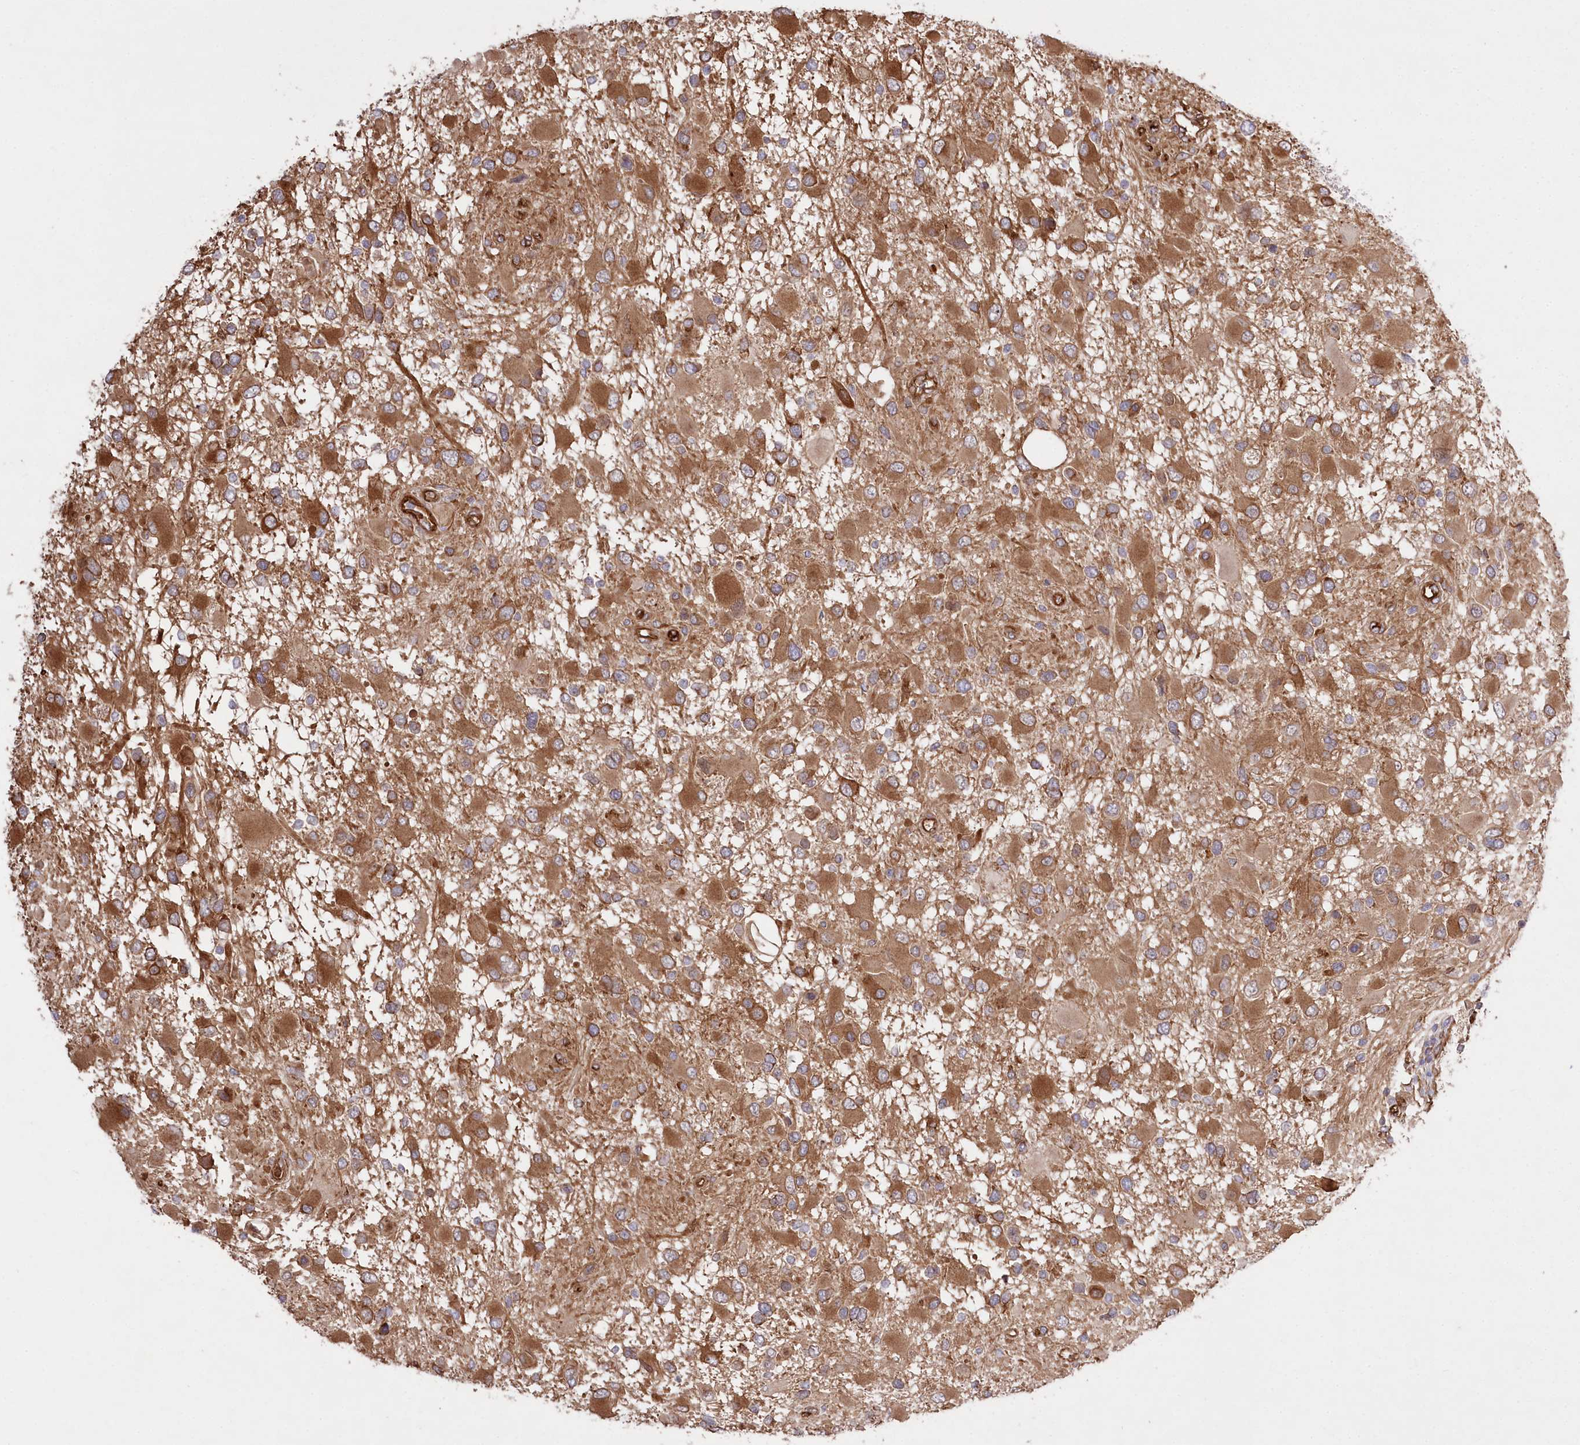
{"staining": {"intensity": "moderate", "quantity": ">75%", "location": "cytoplasmic/membranous"}, "tissue": "glioma", "cell_type": "Tumor cells", "image_type": "cancer", "snomed": [{"axis": "morphology", "description": "Glioma, malignant, High grade"}, {"axis": "topography", "description": "Brain"}], "caption": "IHC (DAB) staining of glioma reveals moderate cytoplasmic/membranous protein positivity in about >75% of tumor cells. (DAB IHC, brown staining for protein, blue staining for nuclei).", "gene": "MTPAP", "patient": {"sex": "male", "age": 53}}